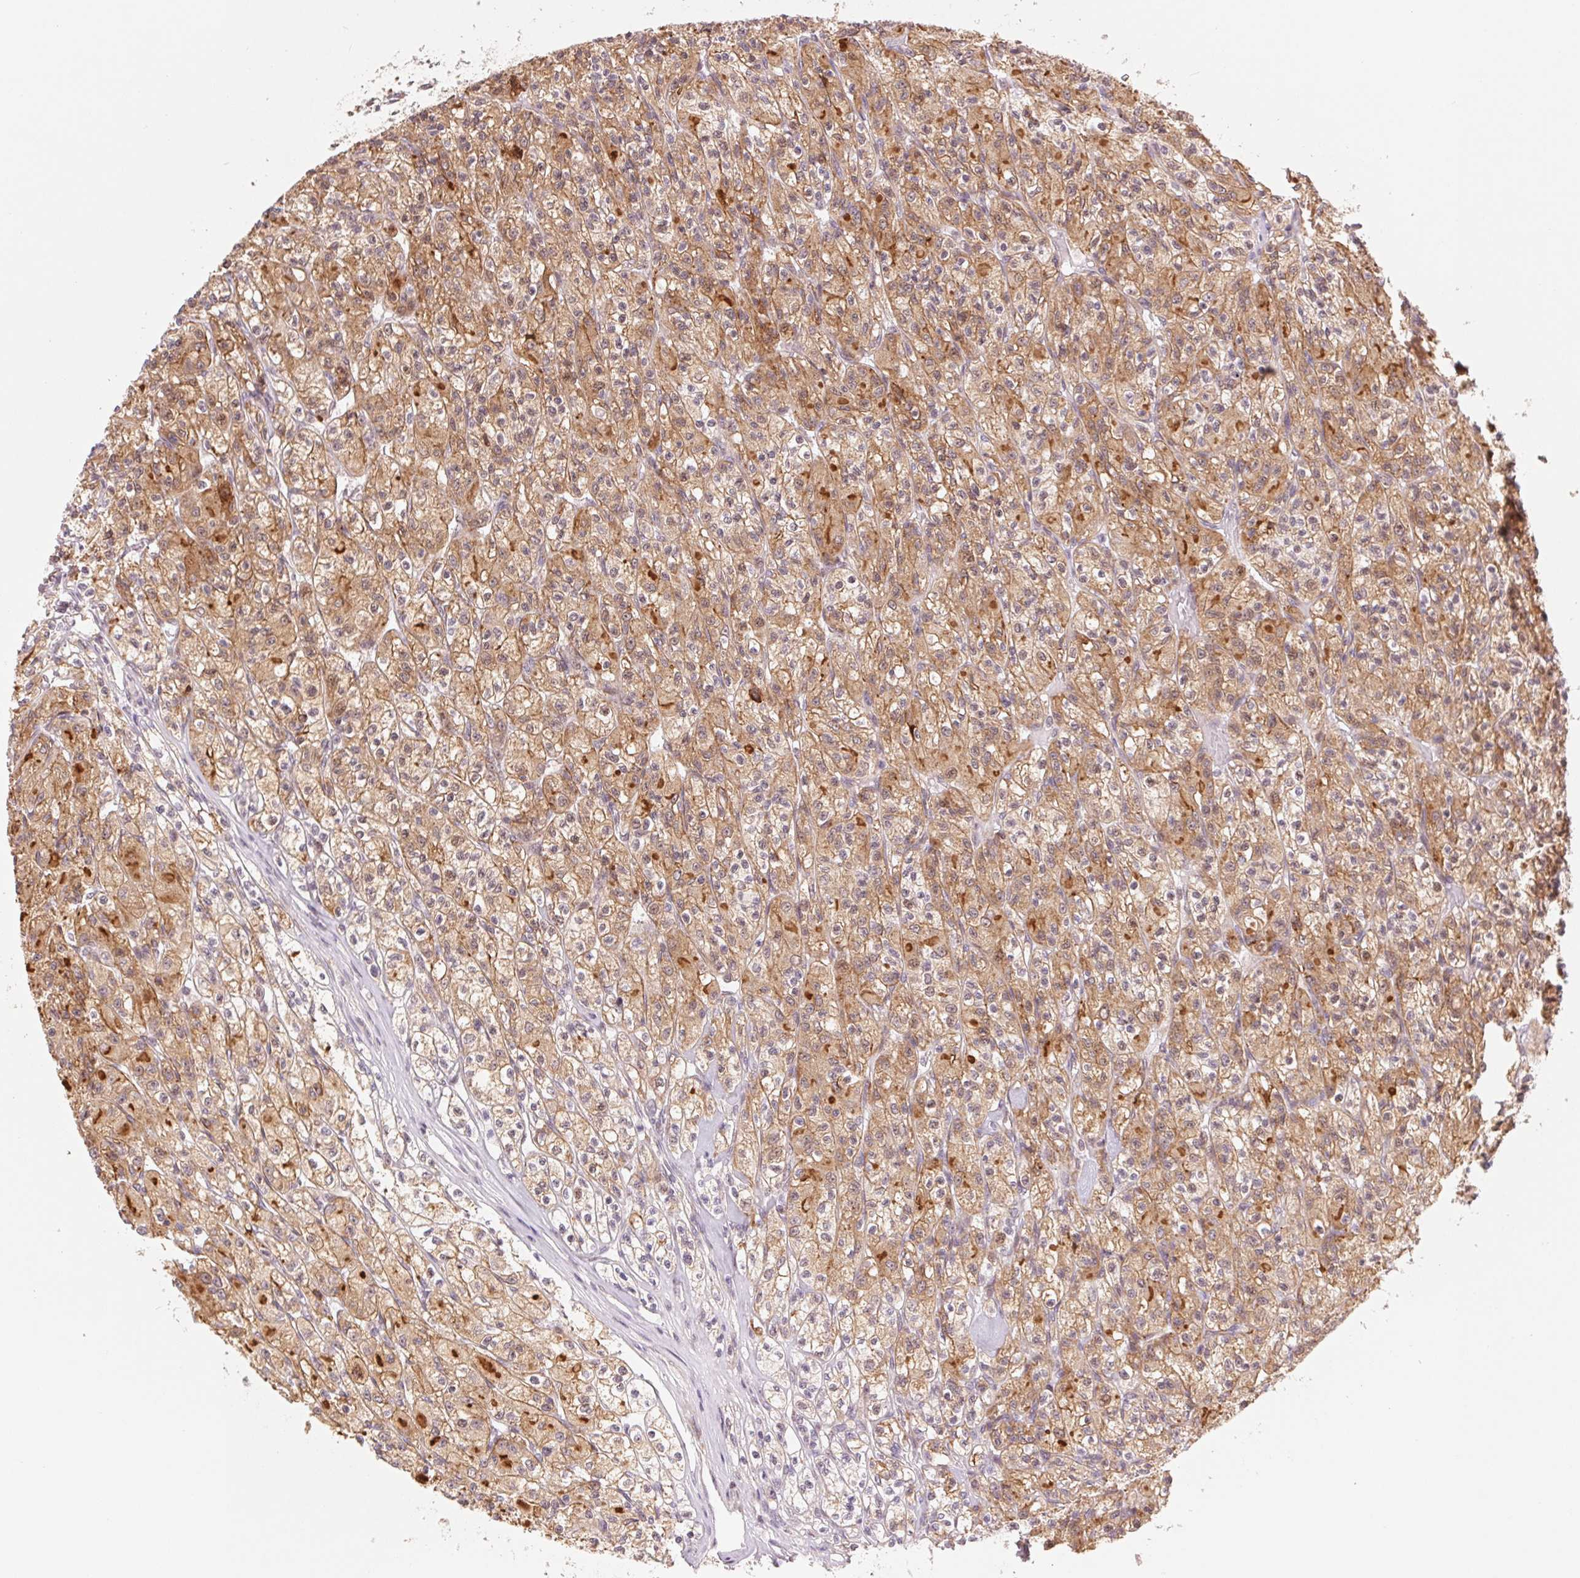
{"staining": {"intensity": "moderate", "quantity": ">75%", "location": "cytoplasmic/membranous"}, "tissue": "renal cancer", "cell_type": "Tumor cells", "image_type": "cancer", "snomed": [{"axis": "morphology", "description": "Adenocarcinoma, NOS"}, {"axis": "topography", "description": "Kidney"}], "caption": "Protein staining of renal cancer tissue displays moderate cytoplasmic/membranous expression in about >75% of tumor cells. The protein is shown in brown color, while the nuclei are stained blue.", "gene": "ARHGAP32", "patient": {"sex": "female", "age": 70}}